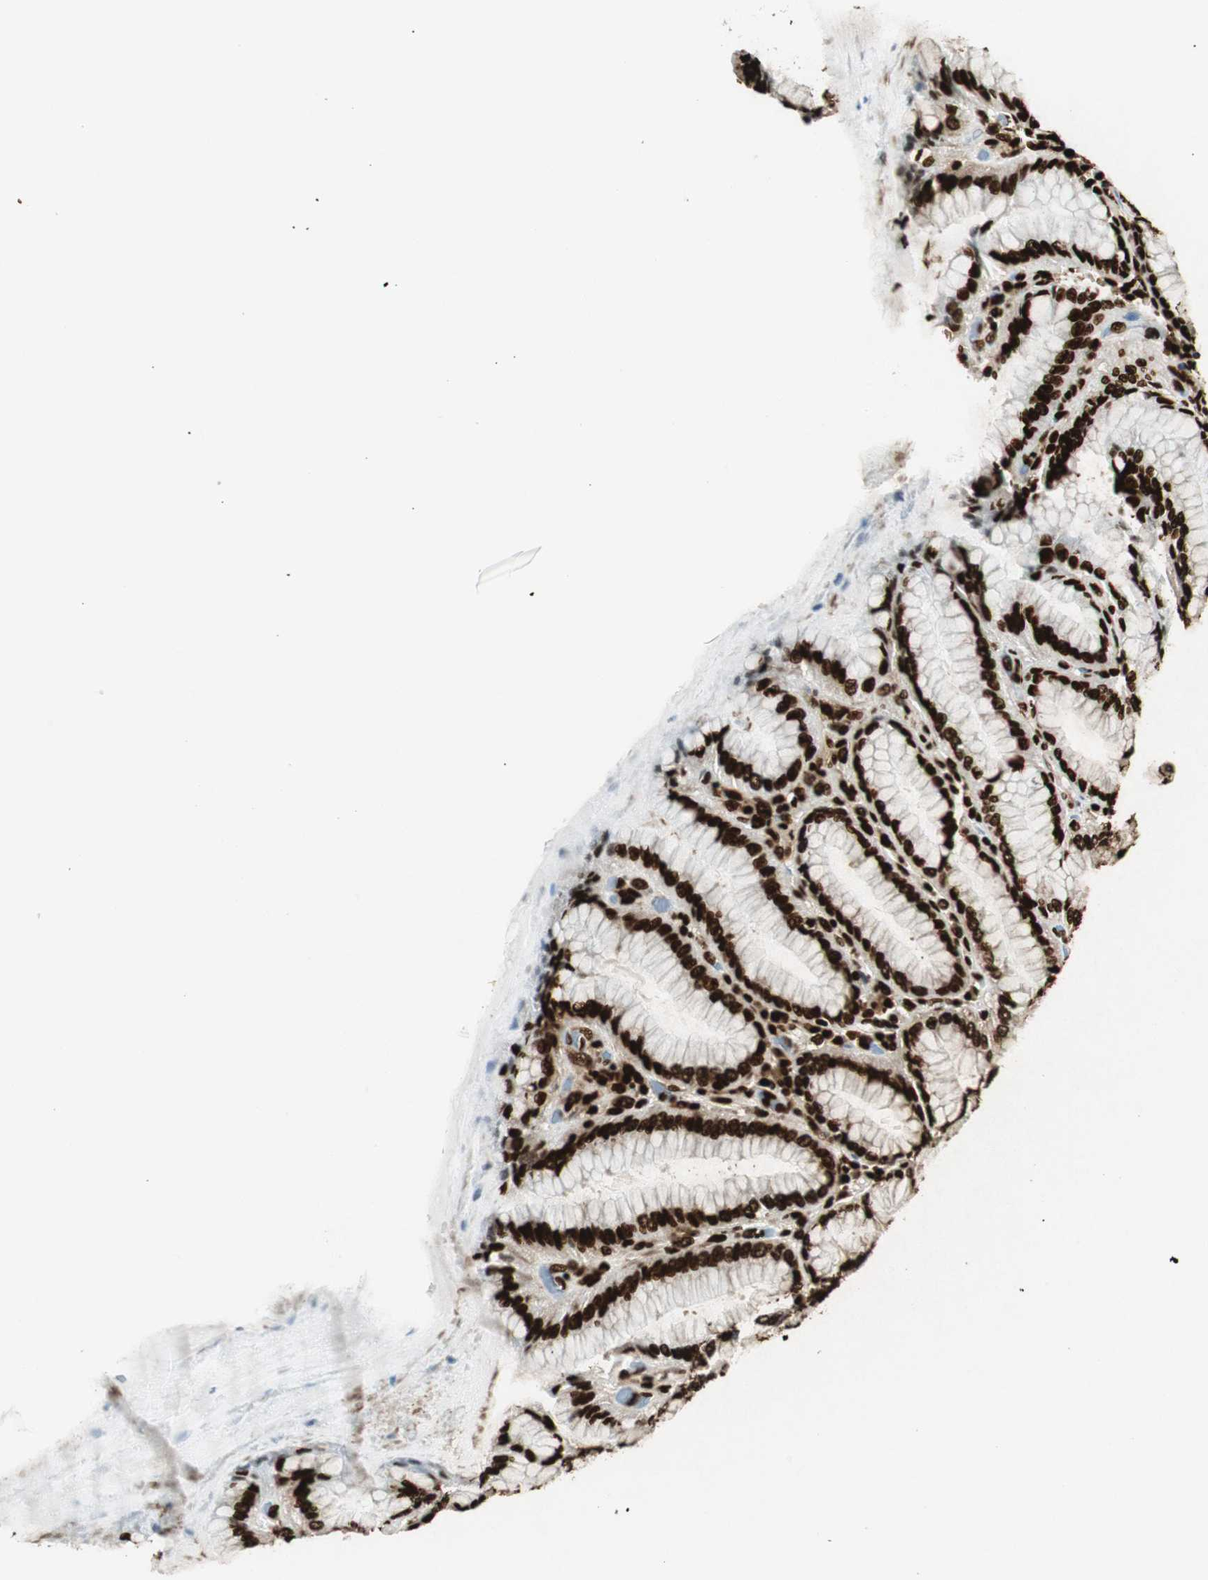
{"staining": {"intensity": "strong", "quantity": "25%-75%", "location": "nuclear"}, "tissue": "stomach", "cell_type": "Glandular cells", "image_type": "normal", "snomed": [{"axis": "morphology", "description": "Normal tissue, NOS"}, {"axis": "topography", "description": "Stomach, lower"}], "caption": "Immunohistochemical staining of benign stomach demonstrates high levels of strong nuclear expression in approximately 25%-75% of glandular cells.", "gene": "EWSR1", "patient": {"sex": "female", "age": 76}}